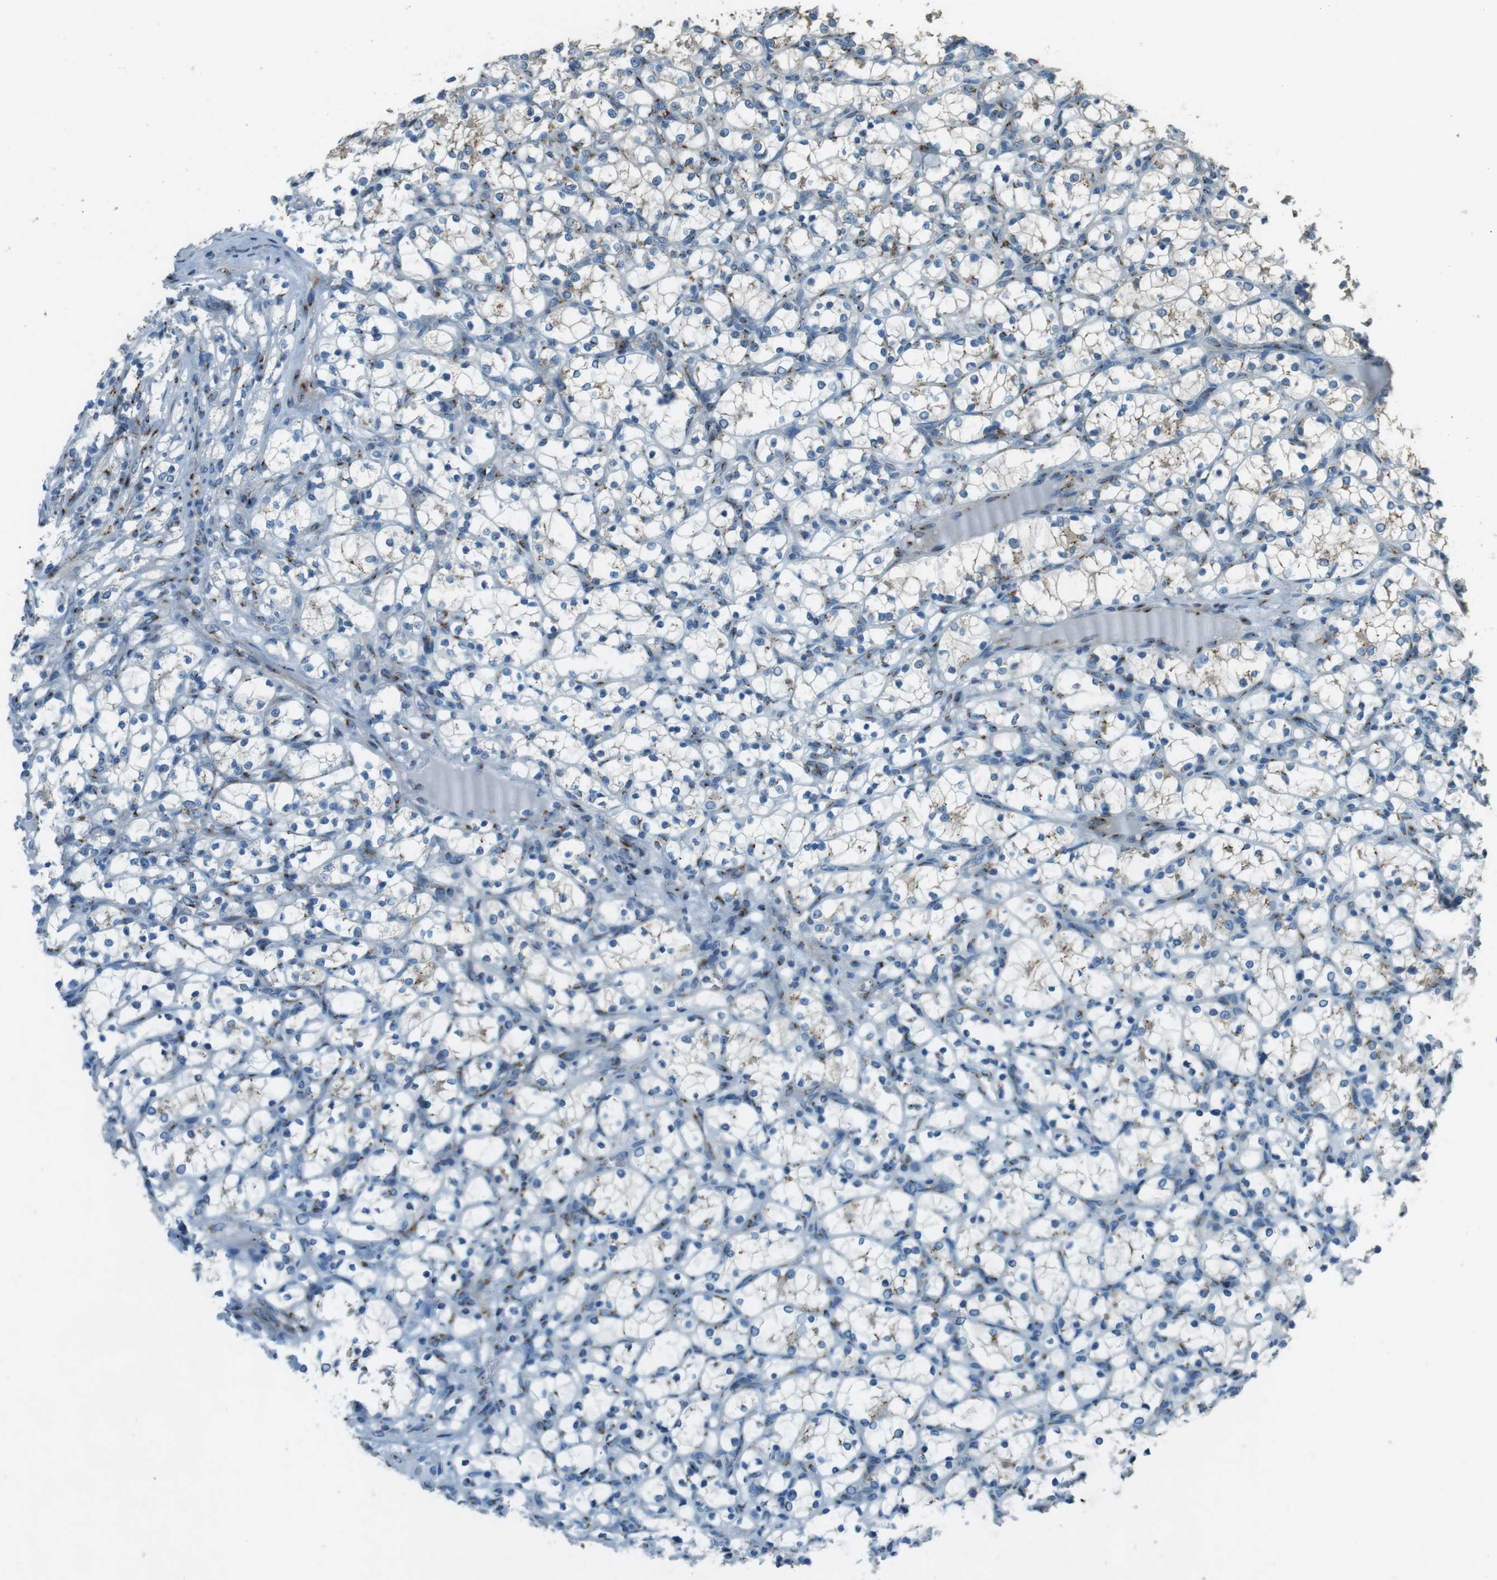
{"staining": {"intensity": "weak", "quantity": "25%-75%", "location": "cytoplasmic/membranous"}, "tissue": "renal cancer", "cell_type": "Tumor cells", "image_type": "cancer", "snomed": [{"axis": "morphology", "description": "Adenocarcinoma, NOS"}, {"axis": "topography", "description": "Kidney"}], "caption": "Immunohistochemical staining of human renal cancer exhibits low levels of weak cytoplasmic/membranous expression in about 25%-75% of tumor cells. (brown staining indicates protein expression, while blue staining denotes nuclei).", "gene": "TMEM115", "patient": {"sex": "female", "age": 69}}